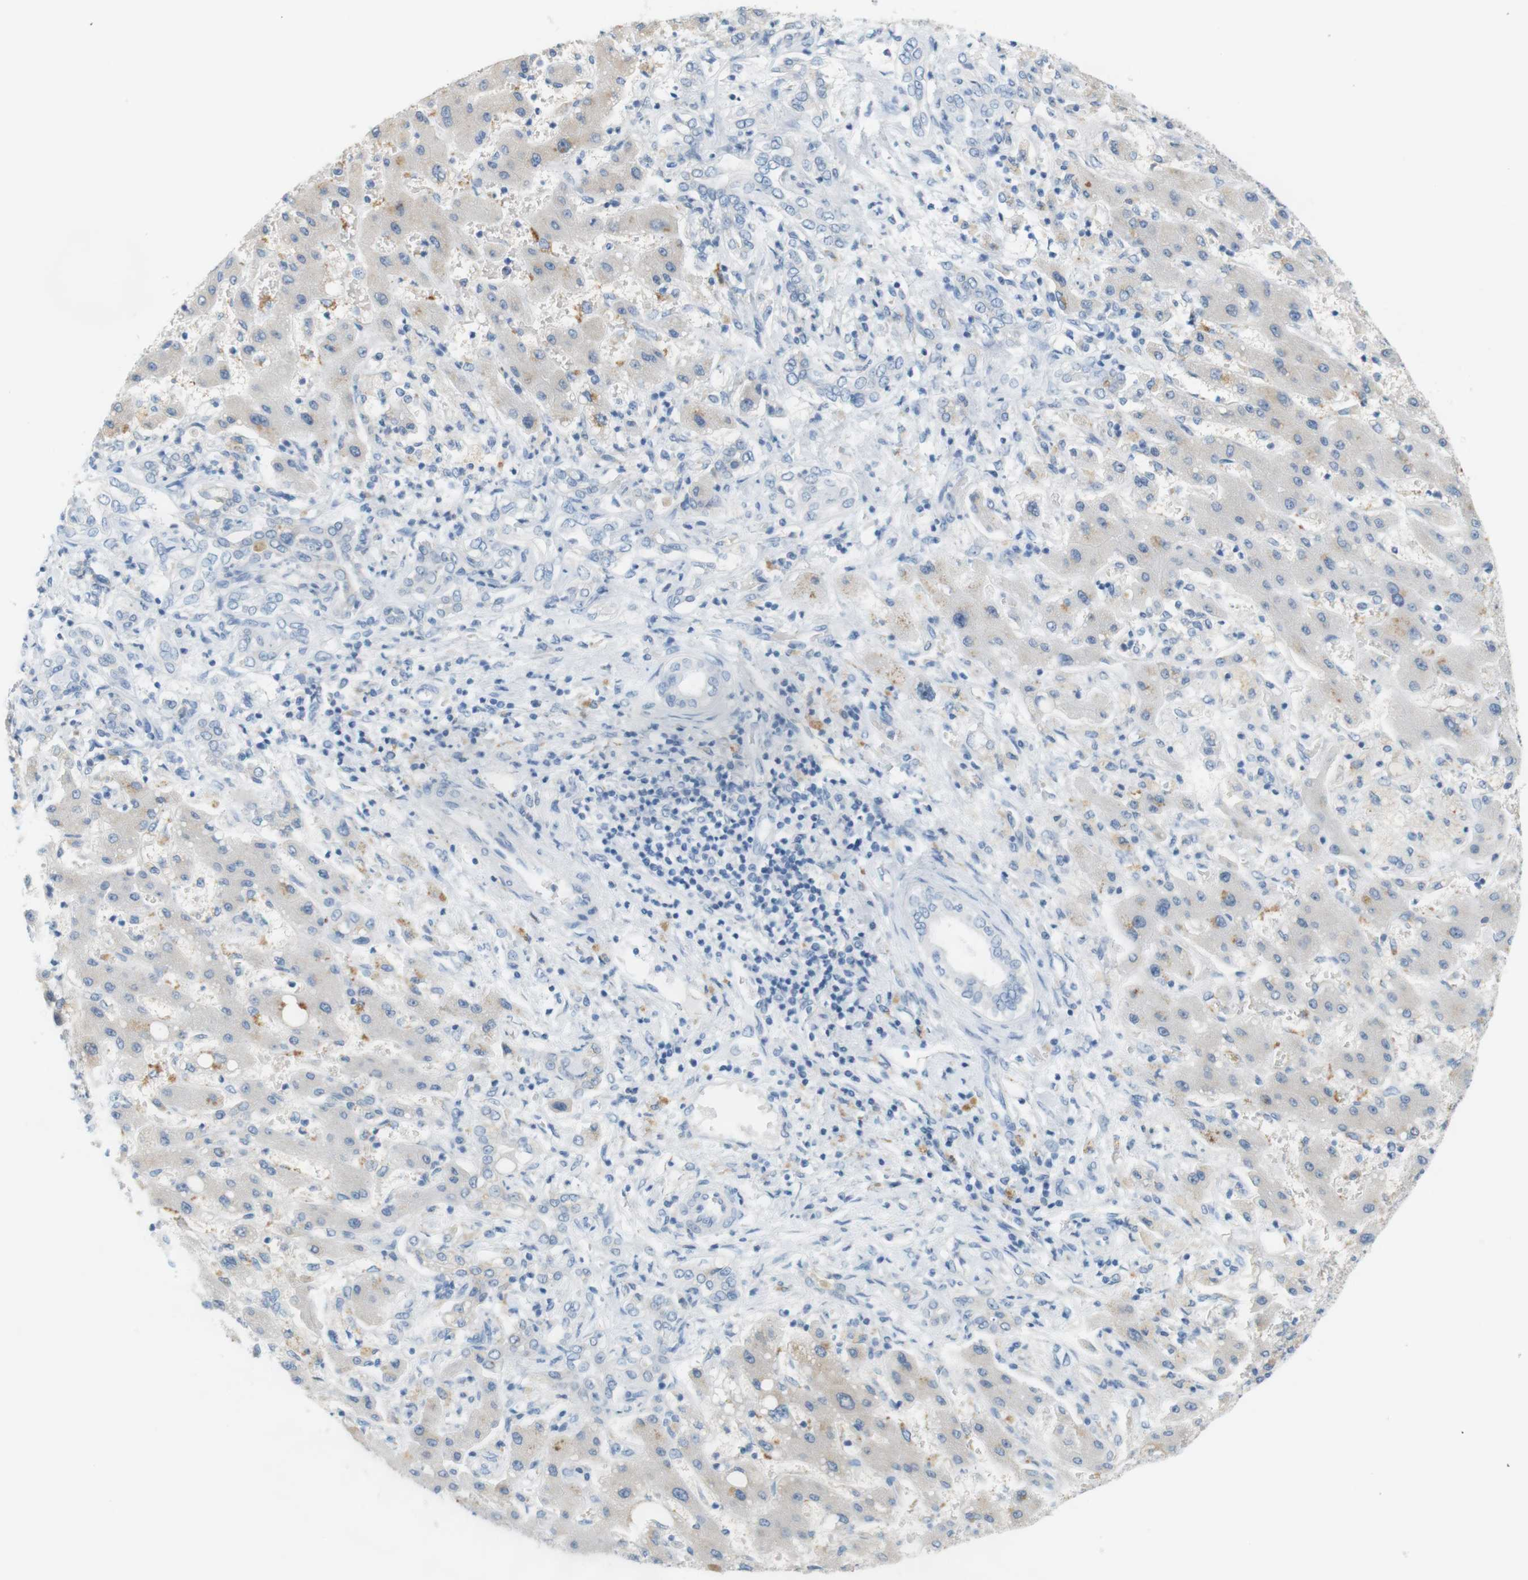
{"staining": {"intensity": "negative", "quantity": "none", "location": "none"}, "tissue": "liver cancer", "cell_type": "Tumor cells", "image_type": "cancer", "snomed": [{"axis": "morphology", "description": "Cholangiocarcinoma"}, {"axis": "topography", "description": "Liver"}], "caption": "Immunohistochemistry (IHC) photomicrograph of neoplastic tissue: liver cancer (cholangiocarcinoma) stained with DAB demonstrates no significant protein staining in tumor cells.", "gene": "LRRK2", "patient": {"sex": "male", "age": 50}}